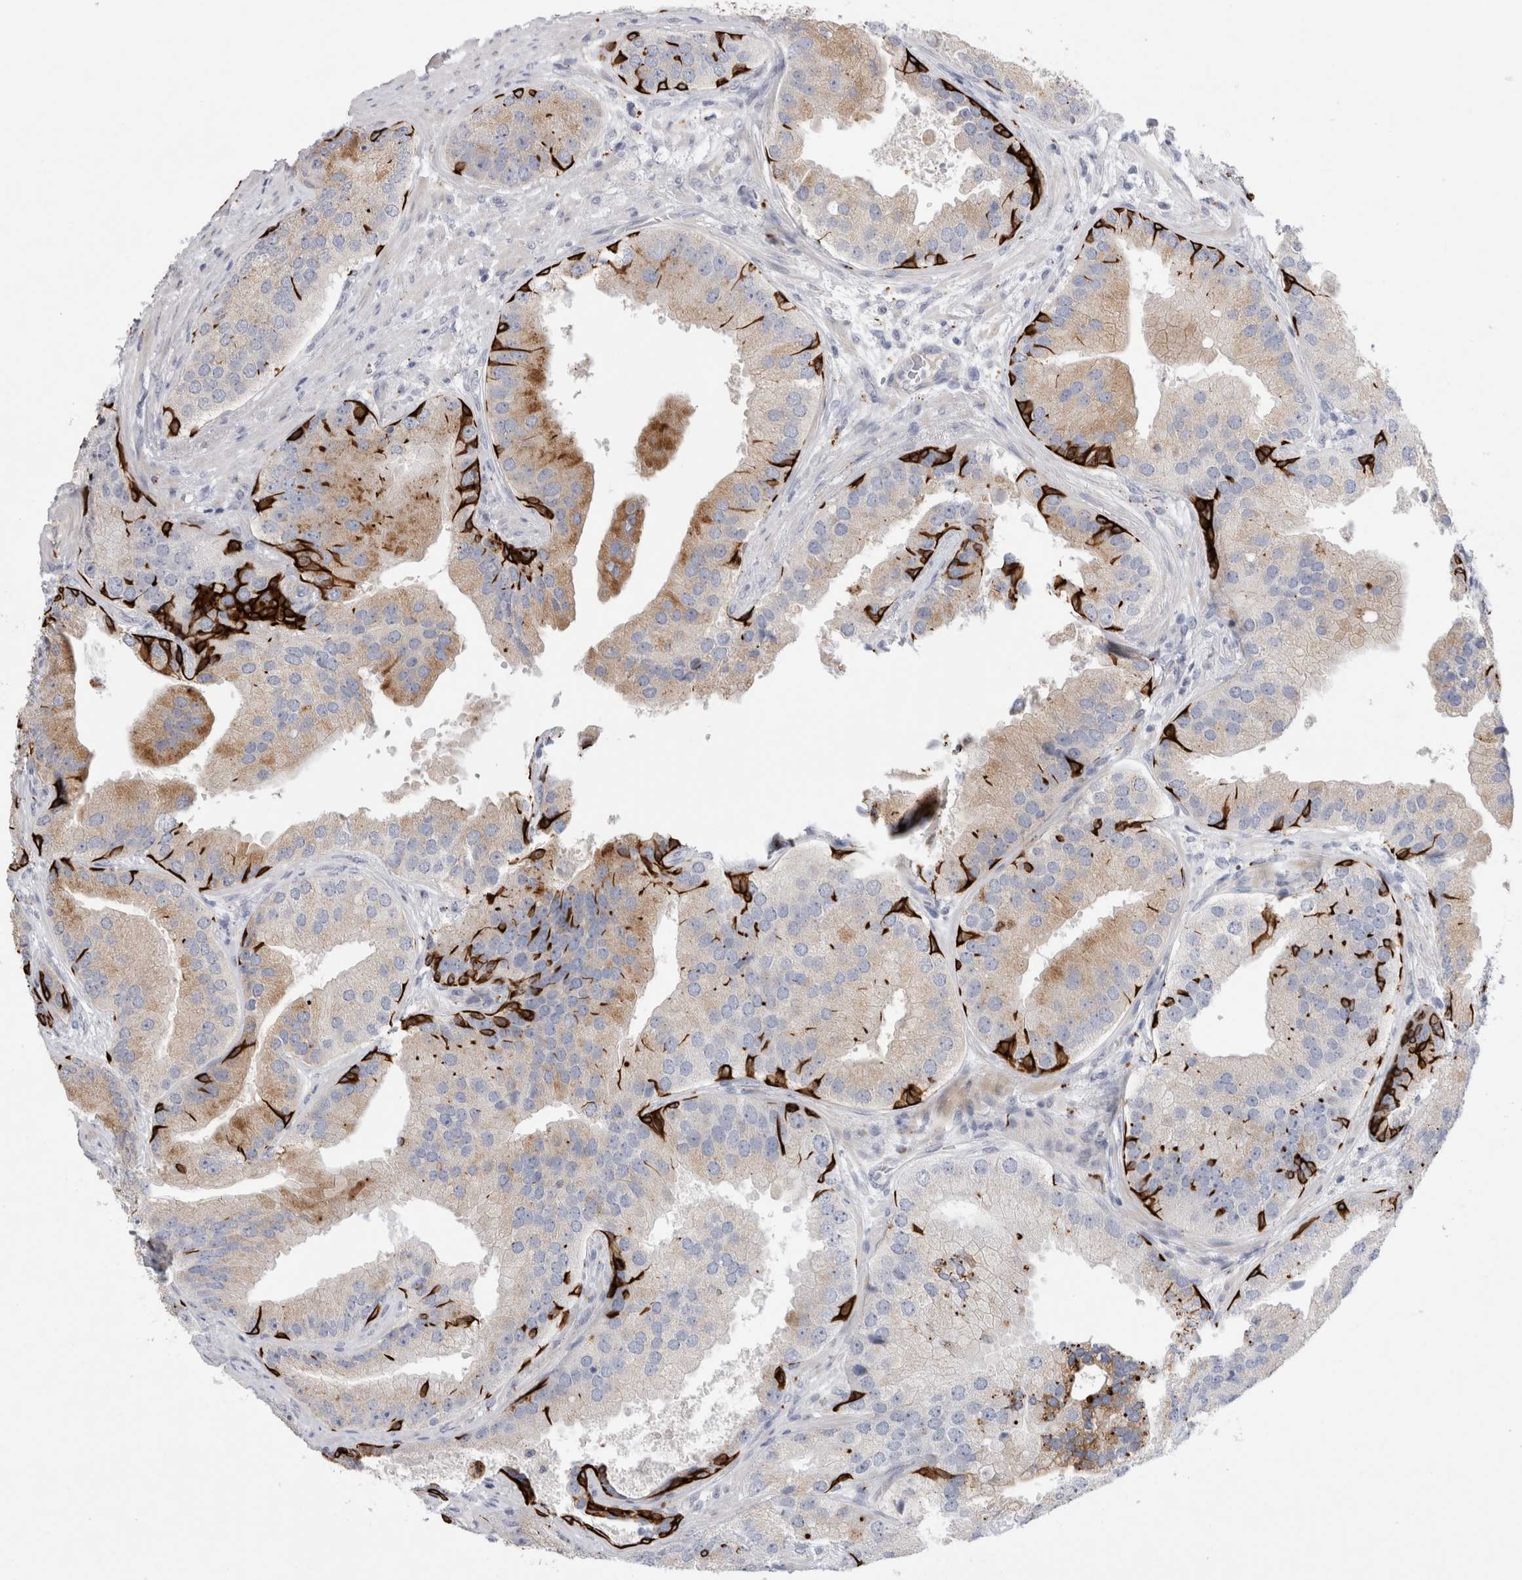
{"staining": {"intensity": "strong", "quantity": "<25%", "location": "cytoplasmic/membranous"}, "tissue": "prostate cancer", "cell_type": "Tumor cells", "image_type": "cancer", "snomed": [{"axis": "morphology", "description": "Adenocarcinoma, High grade"}, {"axis": "topography", "description": "Prostate"}], "caption": "The micrograph demonstrates a brown stain indicating the presence of a protein in the cytoplasmic/membranous of tumor cells in prostate cancer.", "gene": "GAA", "patient": {"sex": "male", "age": 70}}